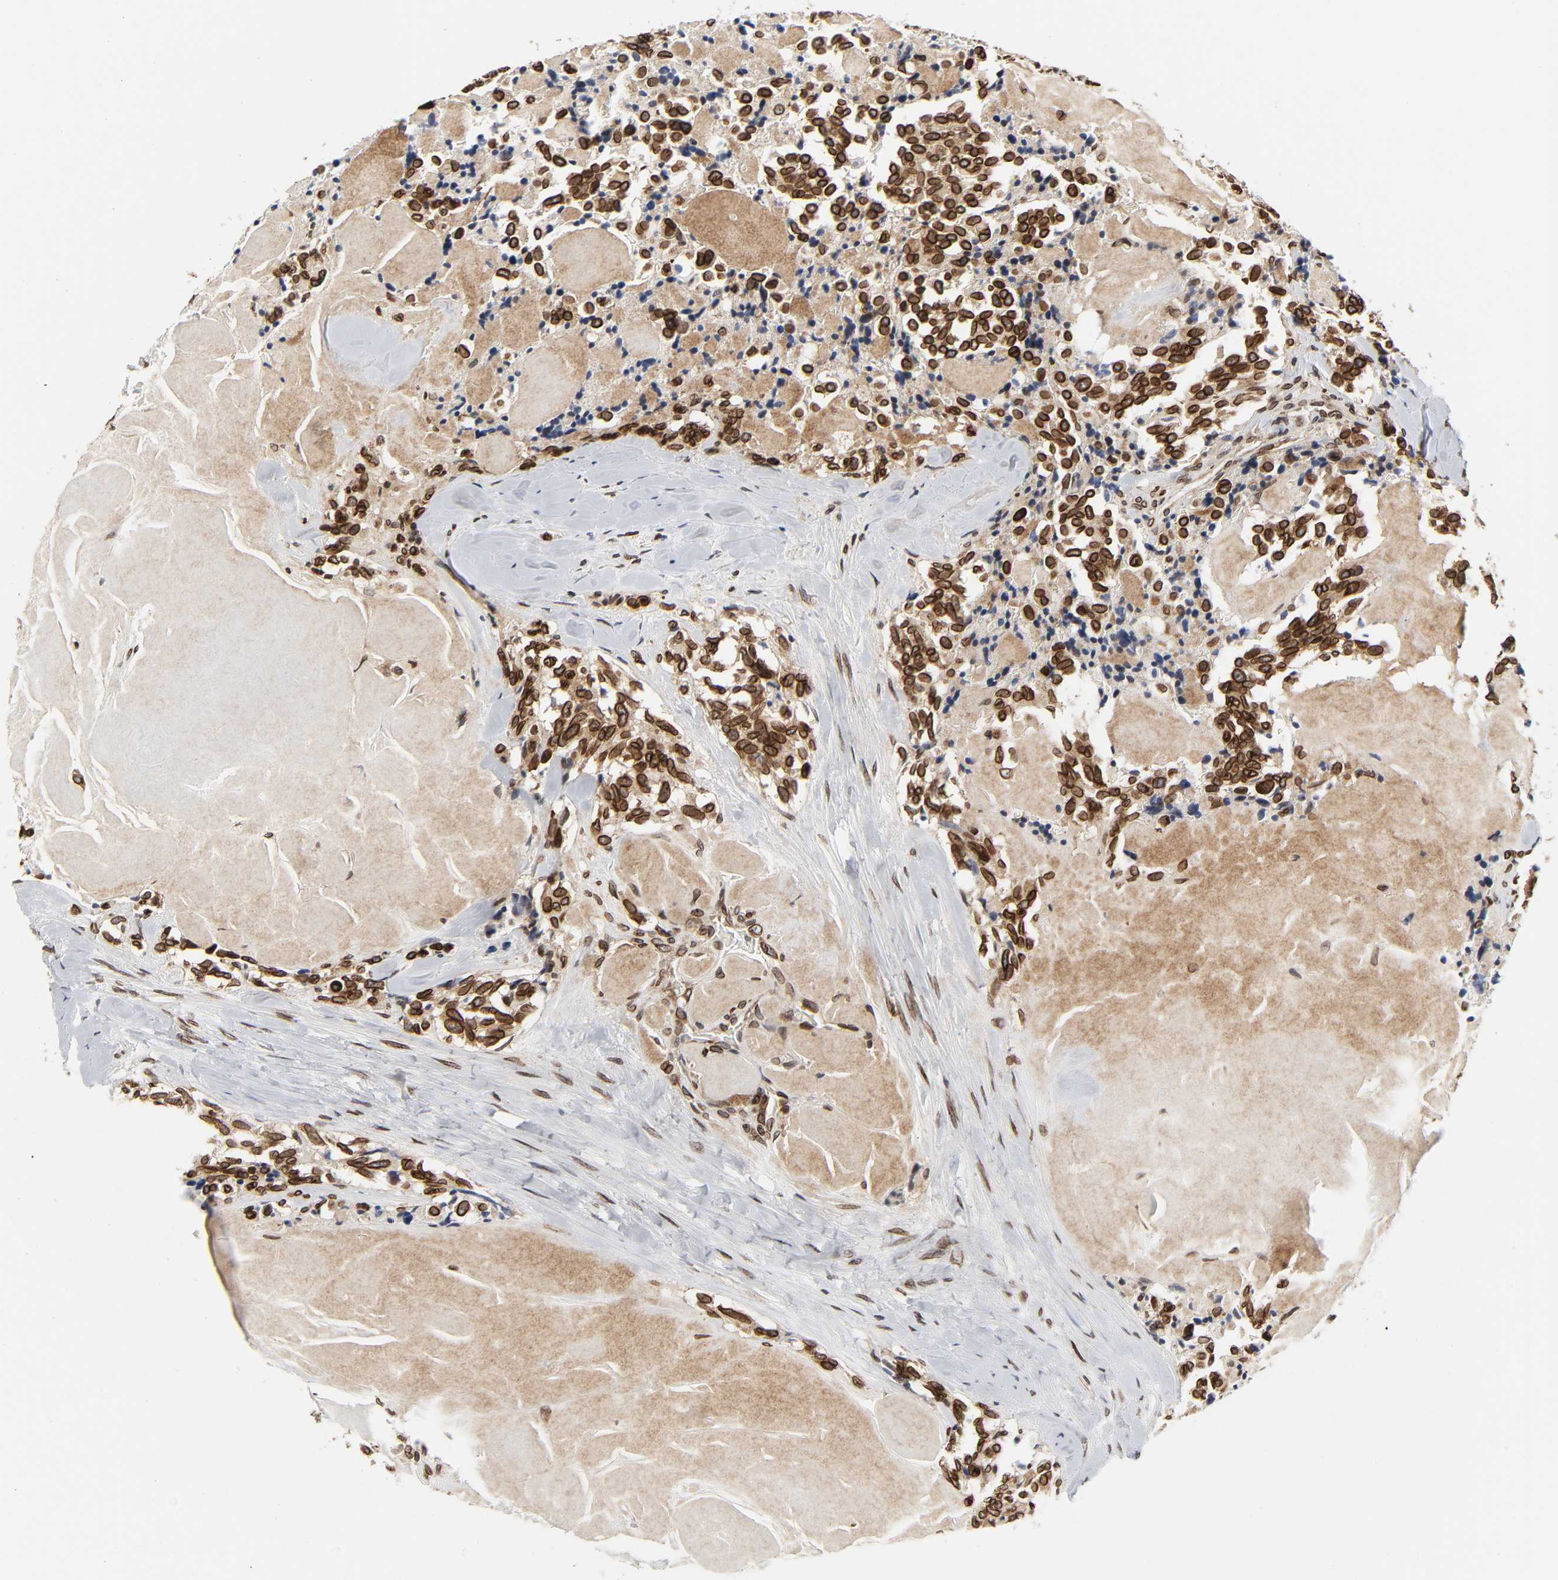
{"staining": {"intensity": "strong", "quantity": ">75%", "location": "cytoplasmic/membranous,nuclear"}, "tissue": "thyroid cancer", "cell_type": "Tumor cells", "image_type": "cancer", "snomed": [{"axis": "morphology", "description": "Carcinoma, NOS"}, {"axis": "morphology", "description": "Carcinoid, malignant, NOS"}, {"axis": "topography", "description": "Thyroid gland"}], "caption": "Thyroid cancer (carcinoid (malignant)) was stained to show a protein in brown. There is high levels of strong cytoplasmic/membranous and nuclear staining in approximately >75% of tumor cells.", "gene": "RANGAP1", "patient": {"sex": "male", "age": 33}}